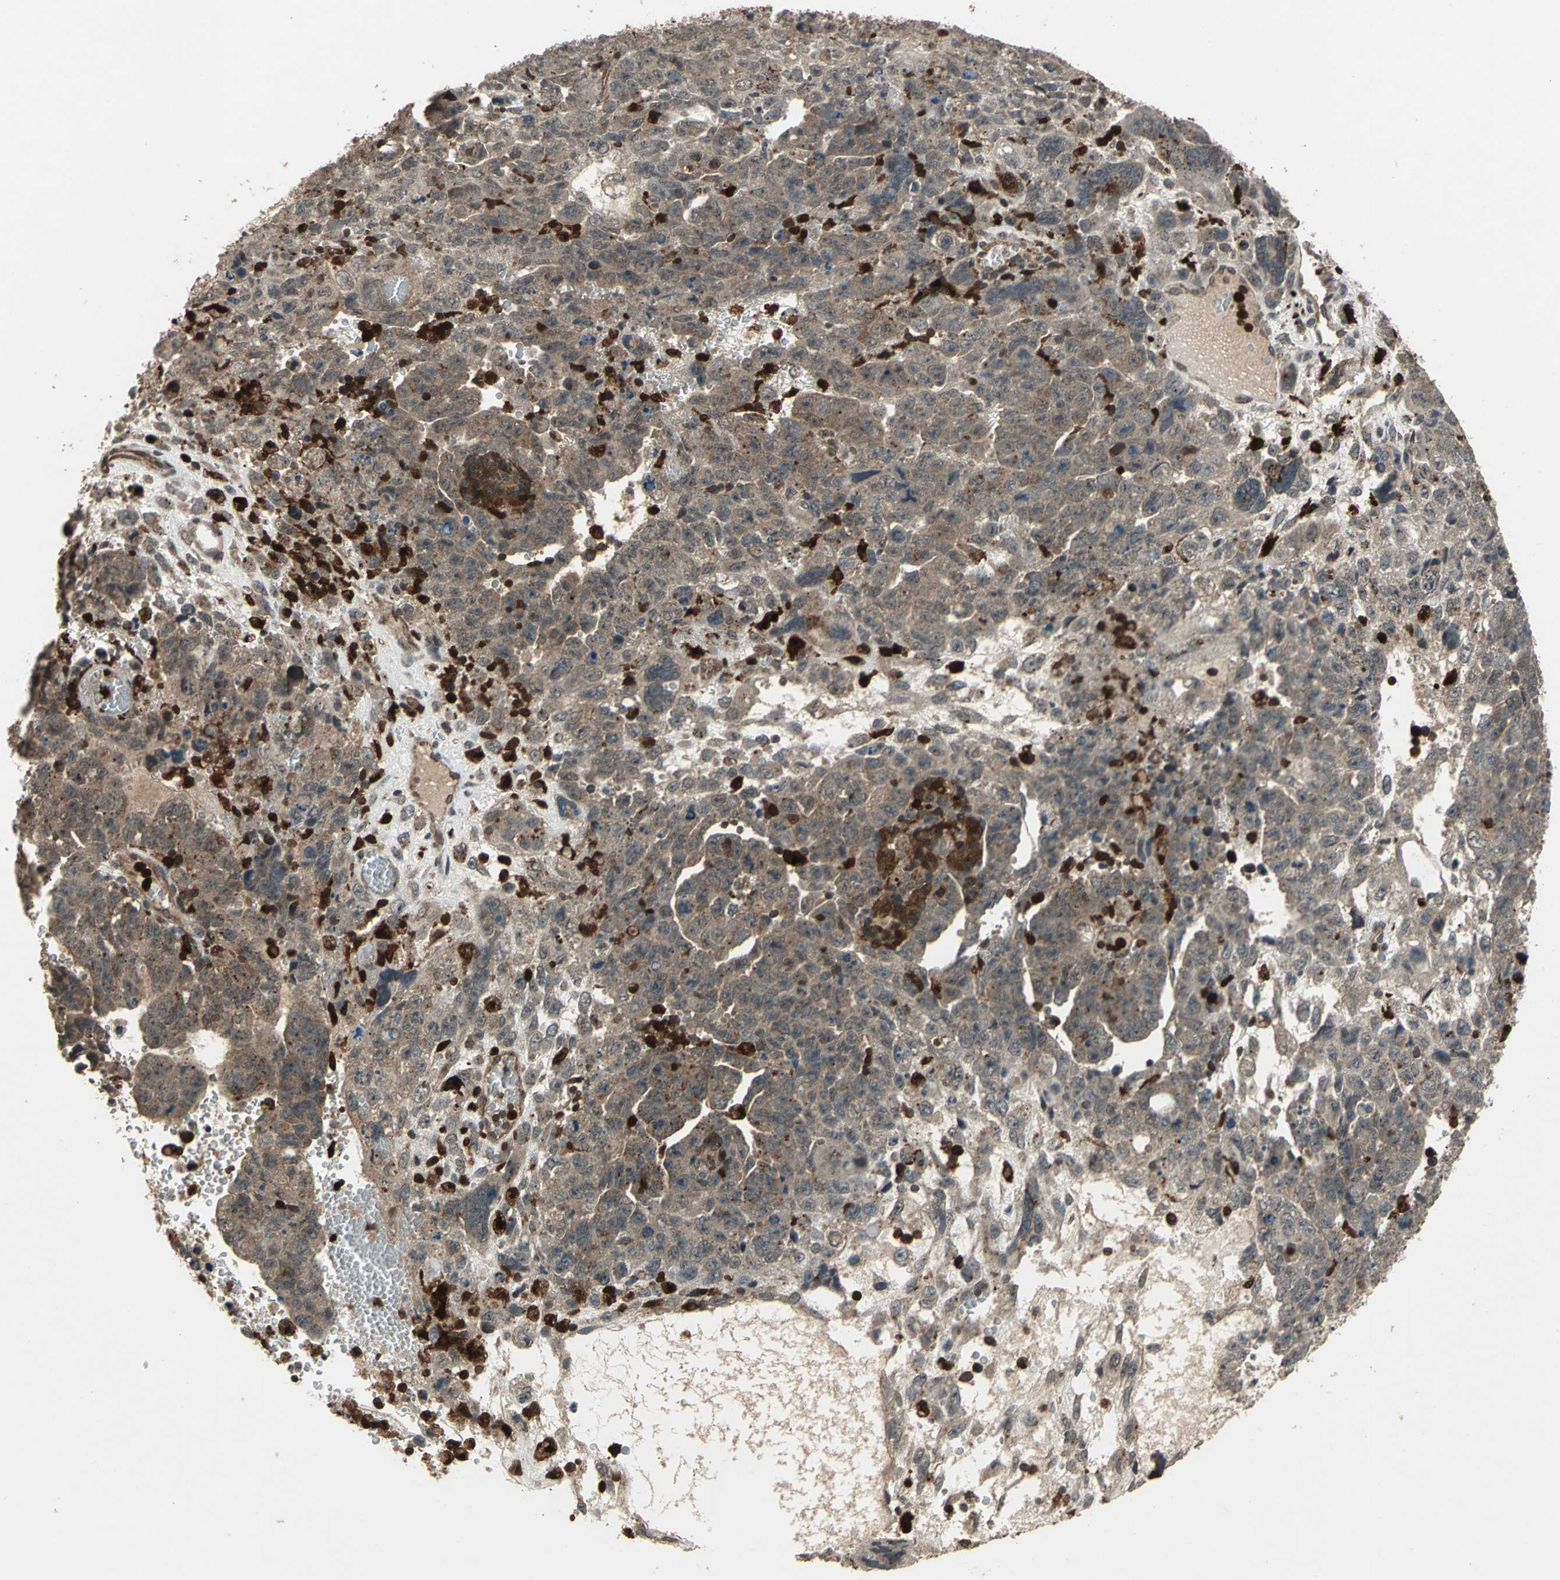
{"staining": {"intensity": "moderate", "quantity": ">75%", "location": "cytoplasmic/membranous"}, "tissue": "testis cancer", "cell_type": "Tumor cells", "image_type": "cancer", "snomed": [{"axis": "morphology", "description": "Carcinoma, Embryonal, NOS"}, {"axis": "topography", "description": "Testis"}], "caption": "IHC staining of embryonal carcinoma (testis), which exhibits medium levels of moderate cytoplasmic/membranous staining in about >75% of tumor cells indicating moderate cytoplasmic/membranous protein staining. The staining was performed using DAB (brown) for protein detection and nuclei were counterstained in hematoxylin (blue).", "gene": "PYCARD", "patient": {"sex": "male", "age": 28}}